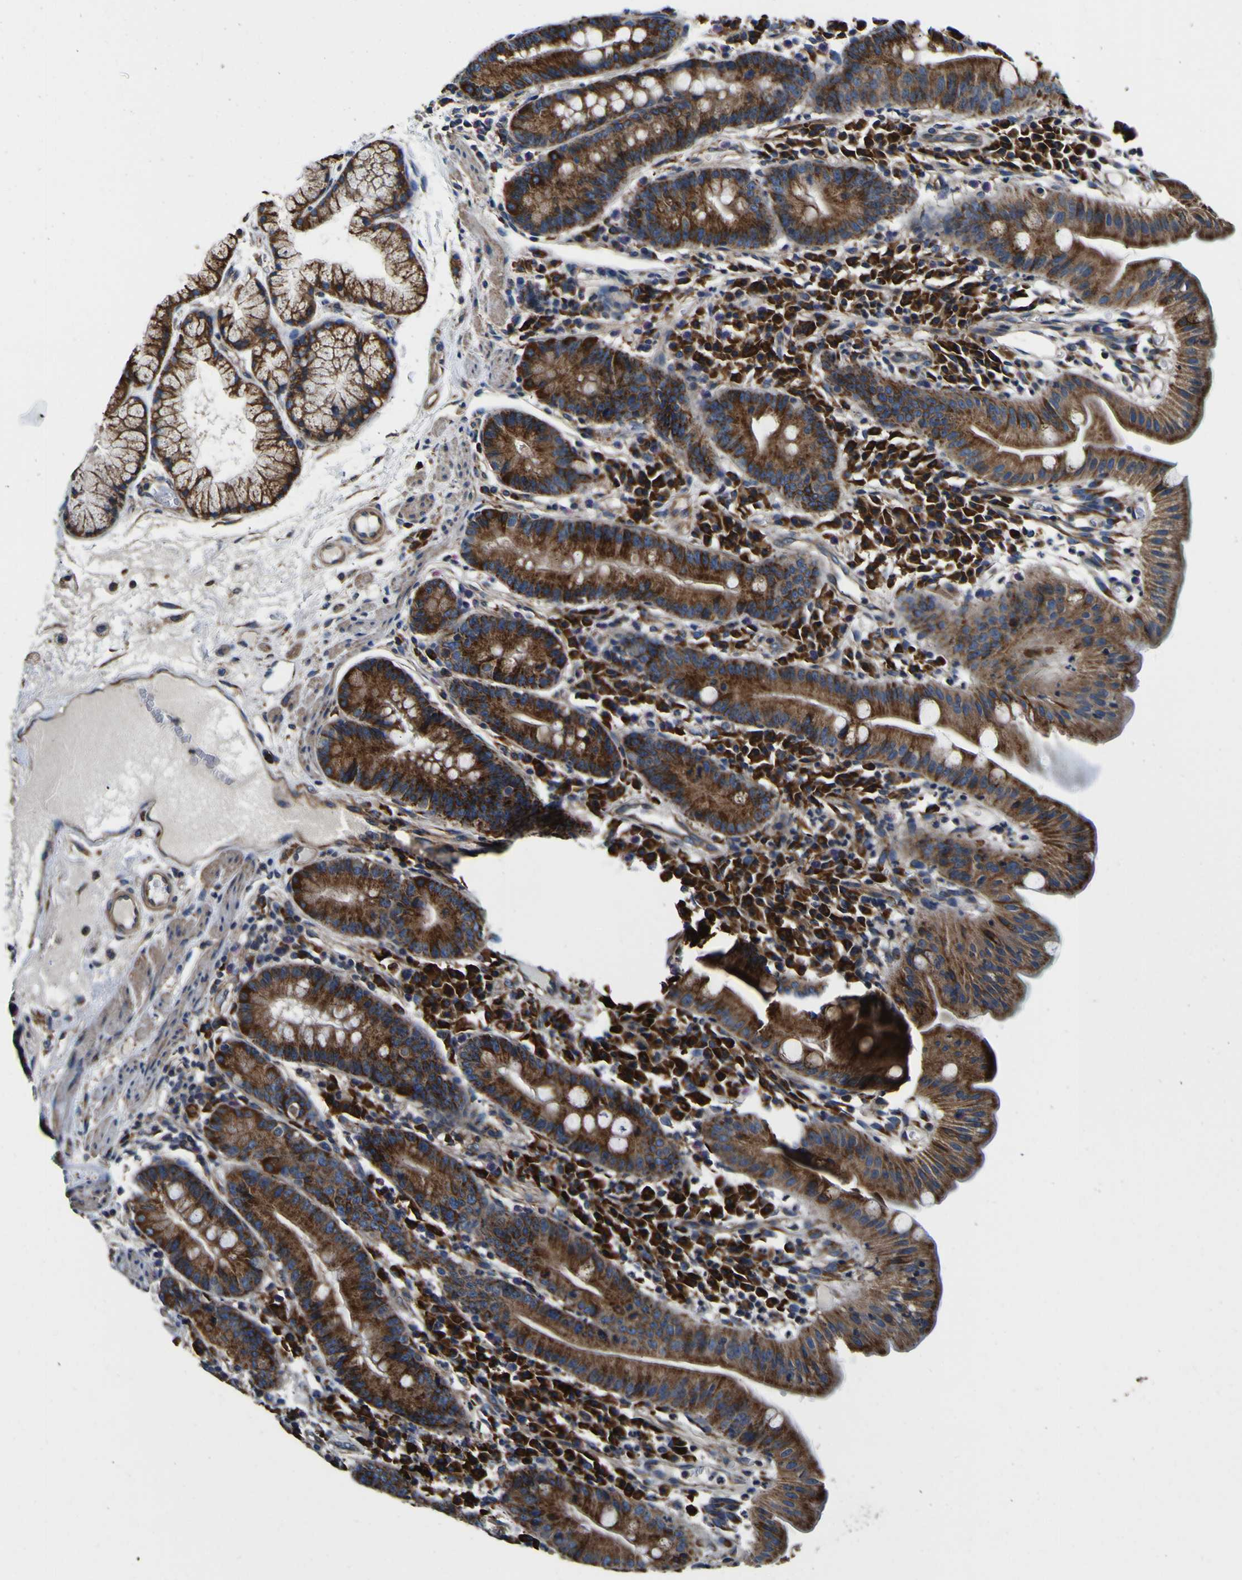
{"staining": {"intensity": "strong", "quantity": ">75%", "location": "cytoplasmic/membranous"}, "tissue": "duodenum", "cell_type": "Glandular cells", "image_type": "normal", "snomed": [{"axis": "morphology", "description": "Normal tissue, NOS"}, {"axis": "topography", "description": "Duodenum"}], "caption": "Immunohistochemical staining of benign human duodenum reveals >75% levels of strong cytoplasmic/membranous protein staining in about >75% of glandular cells.", "gene": "INPP5A", "patient": {"sex": "male", "age": 50}}